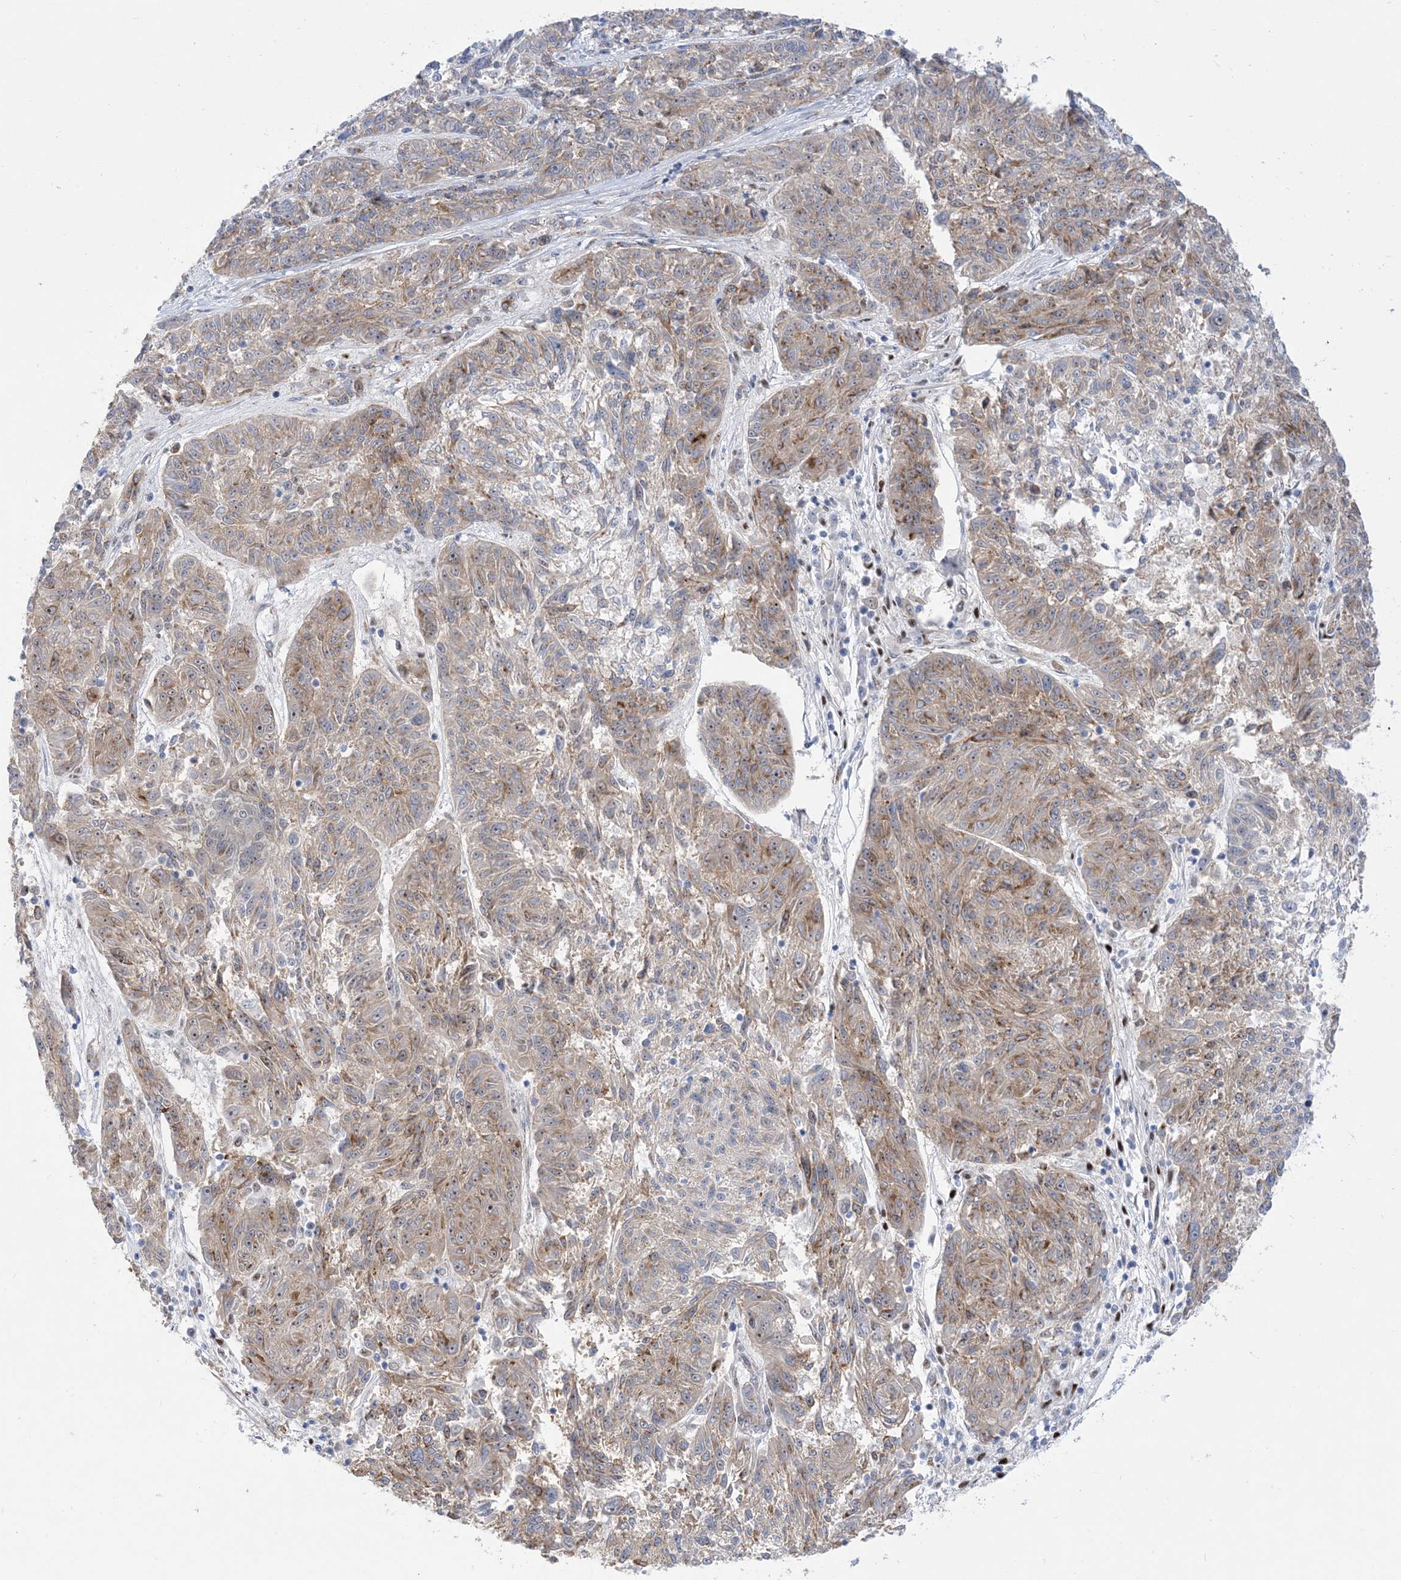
{"staining": {"intensity": "moderate", "quantity": "25%-75%", "location": "cytoplasmic/membranous"}, "tissue": "melanoma", "cell_type": "Tumor cells", "image_type": "cancer", "snomed": [{"axis": "morphology", "description": "Malignant melanoma, NOS"}, {"axis": "topography", "description": "Skin"}], "caption": "High-power microscopy captured an immunohistochemistry photomicrograph of malignant melanoma, revealing moderate cytoplasmic/membranous staining in about 25%-75% of tumor cells.", "gene": "MARS2", "patient": {"sex": "male", "age": 53}}